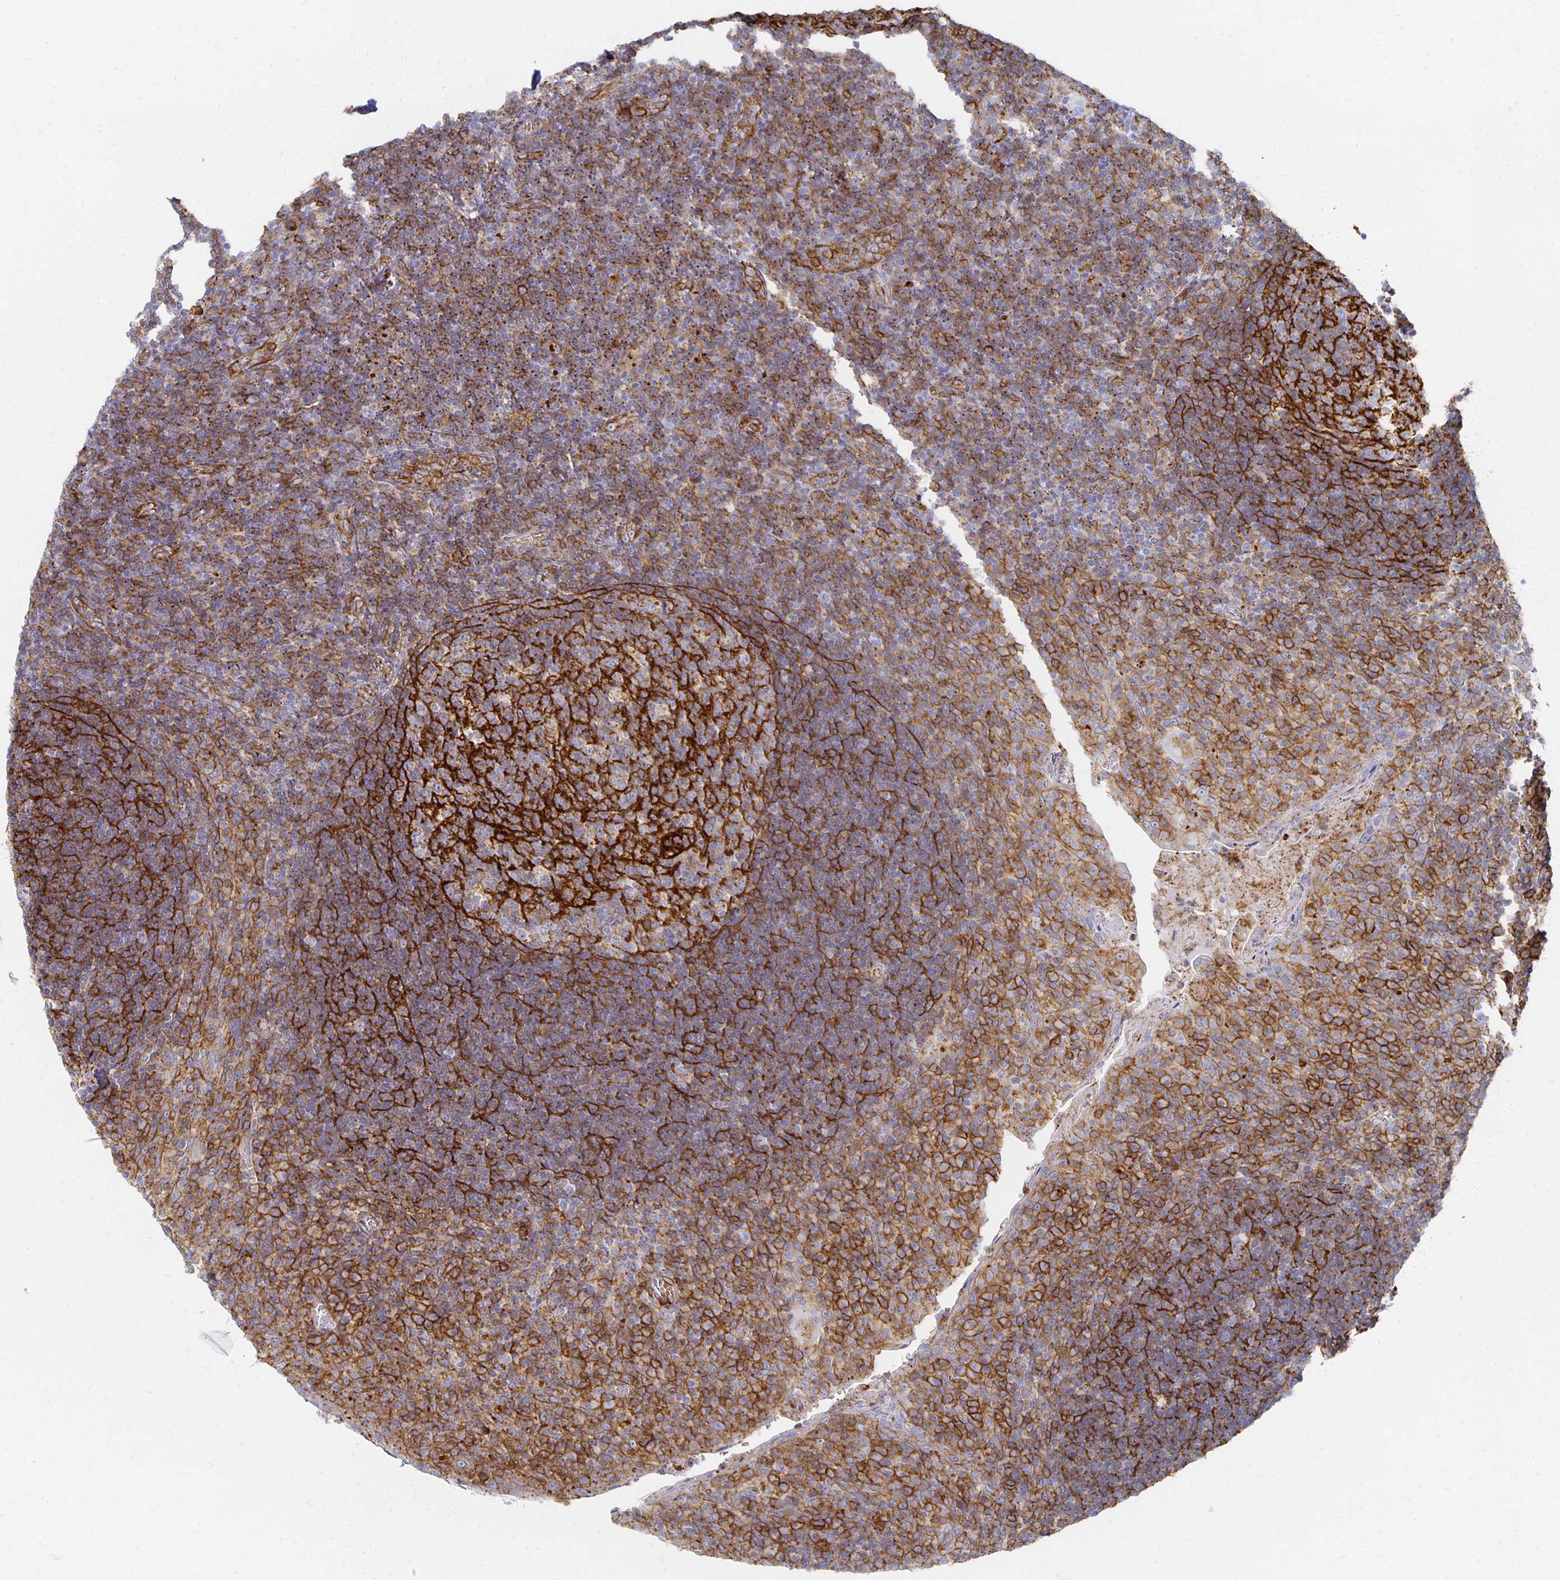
{"staining": {"intensity": "strong", "quantity": "25%-75%", "location": "cytoplasmic/membranous"}, "tissue": "tonsil", "cell_type": "Germinal center cells", "image_type": "normal", "snomed": [{"axis": "morphology", "description": "Normal tissue, NOS"}, {"axis": "topography", "description": "Tonsil"}], "caption": "IHC staining of benign tonsil, which demonstrates high levels of strong cytoplasmic/membranous staining in about 25%-75% of germinal center cells indicating strong cytoplasmic/membranous protein expression. The staining was performed using DAB (brown) for protein detection and nuclei were counterstained in hematoxylin (blue).", "gene": "TAAR1", "patient": {"sex": "male", "age": 17}}